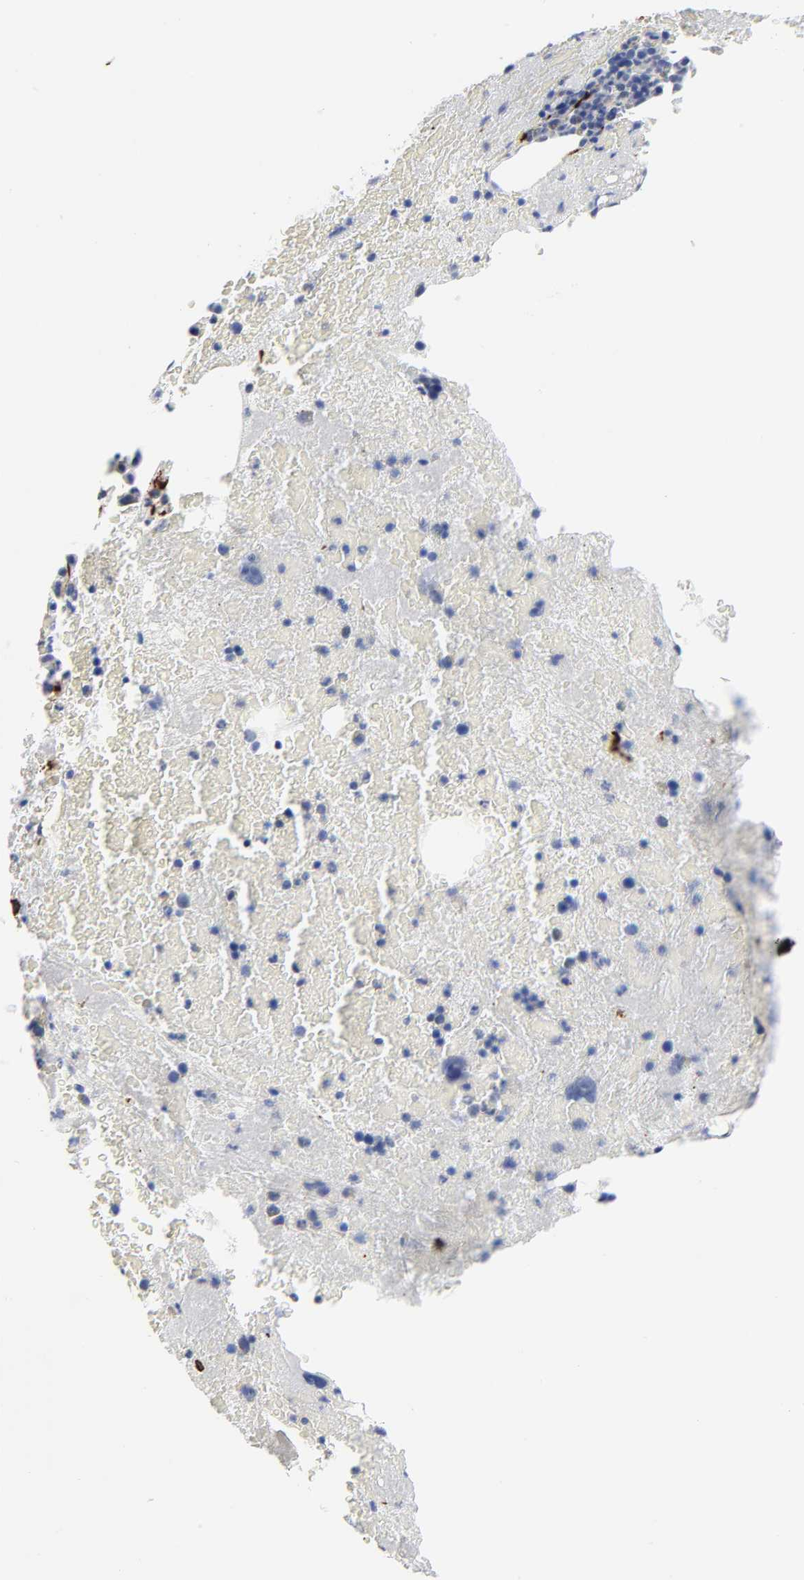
{"staining": {"intensity": "negative", "quantity": "none", "location": "none"}, "tissue": "bone marrow", "cell_type": "Hematopoietic cells", "image_type": "normal", "snomed": [{"axis": "morphology", "description": "Normal tissue, NOS"}, {"axis": "topography", "description": "Bone marrow"}], "caption": "Hematopoietic cells are negative for protein expression in unremarkable human bone marrow. (DAB immunohistochemistry, high magnification).", "gene": "CLEC4G", "patient": {"sex": "male", "age": 76}}